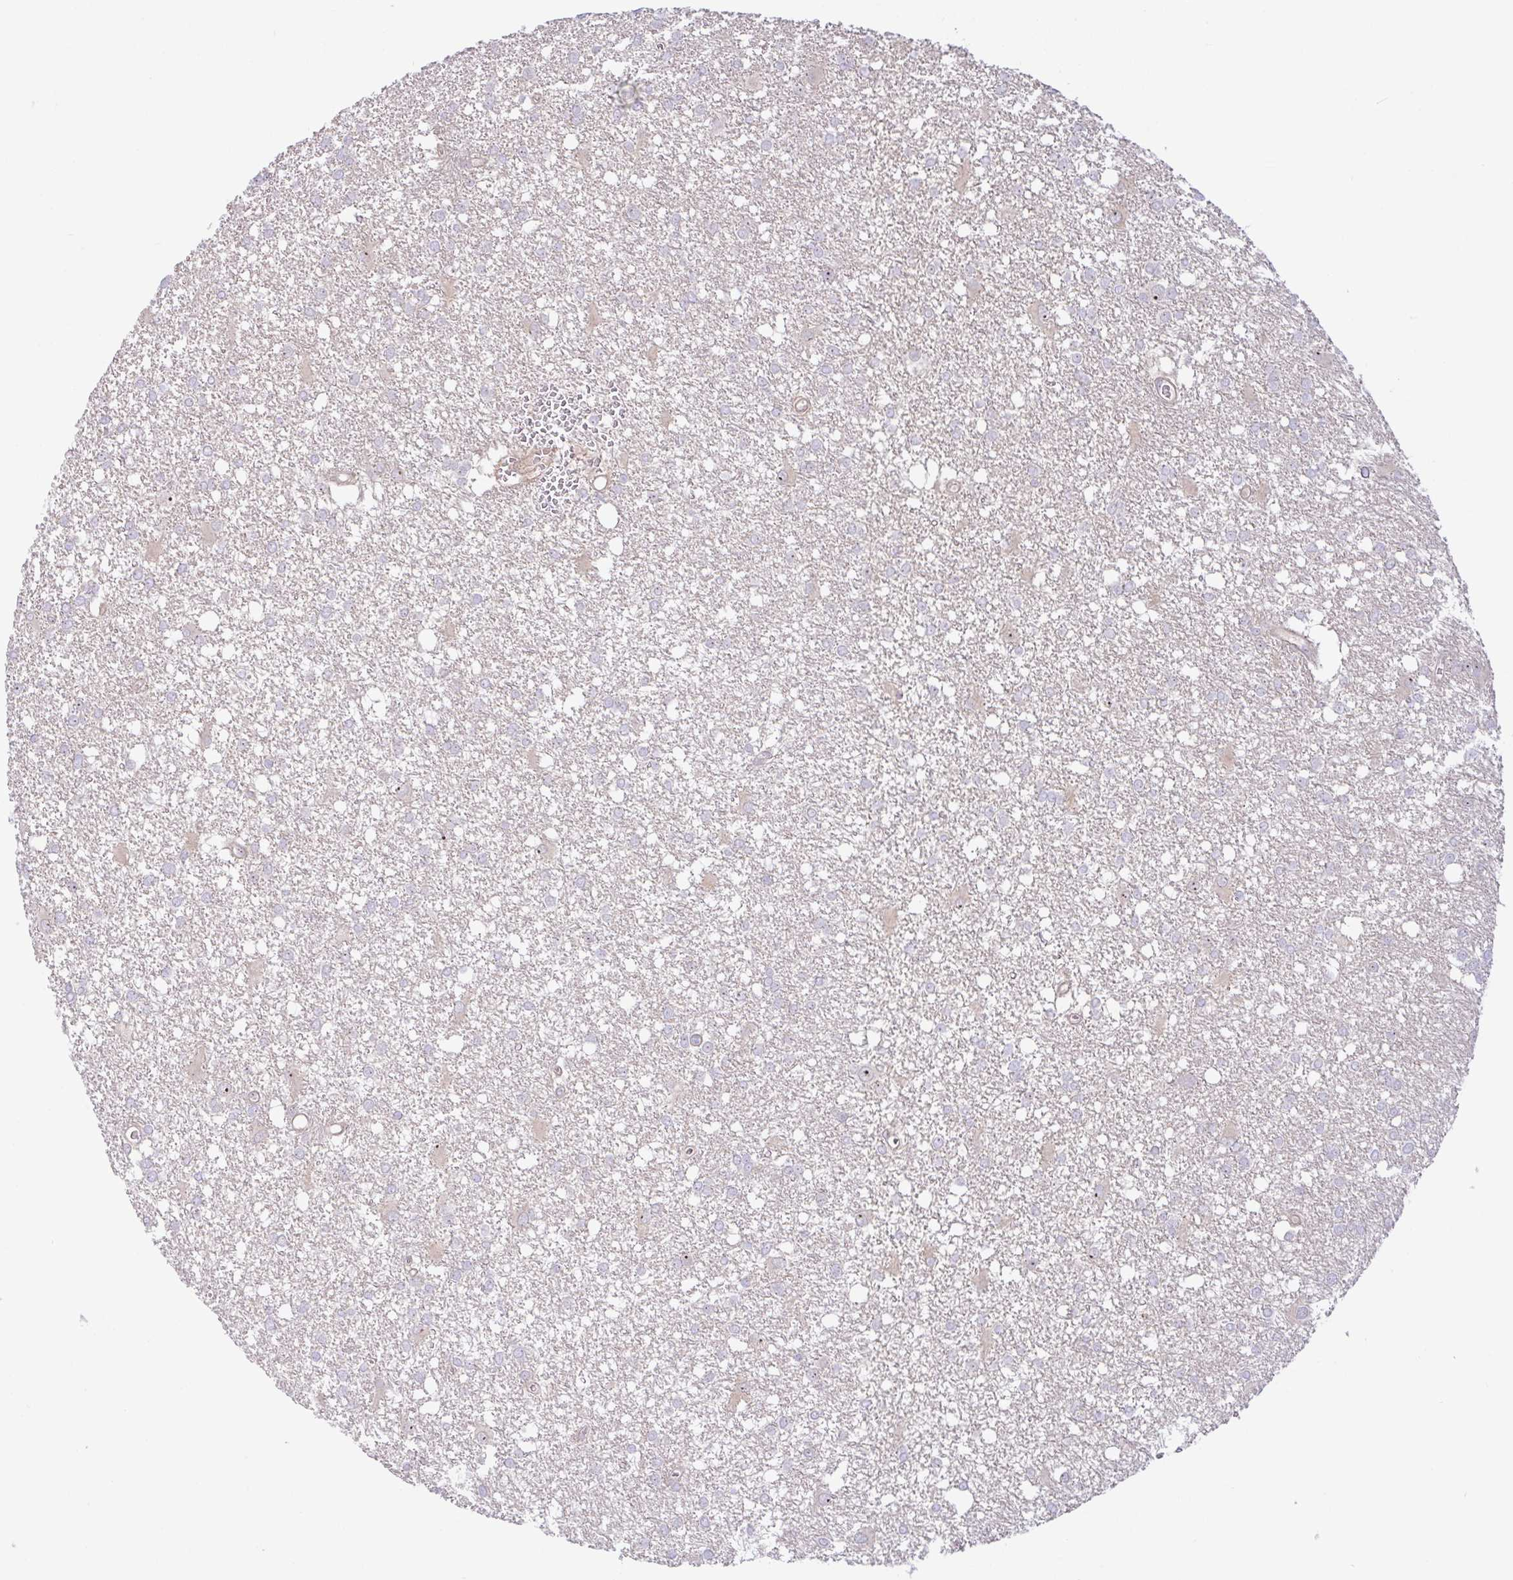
{"staining": {"intensity": "negative", "quantity": "none", "location": "none"}, "tissue": "glioma", "cell_type": "Tumor cells", "image_type": "cancer", "snomed": [{"axis": "morphology", "description": "Glioma, malignant, High grade"}, {"axis": "topography", "description": "Brain"}], "caption": "IHC of glioma shows no positivity in tumor cells. (DAB IHC visualized using brightfield microscopy, high magnification).", "gene": "MXRA8", "patient": {"sex": "male", "age": 48}}